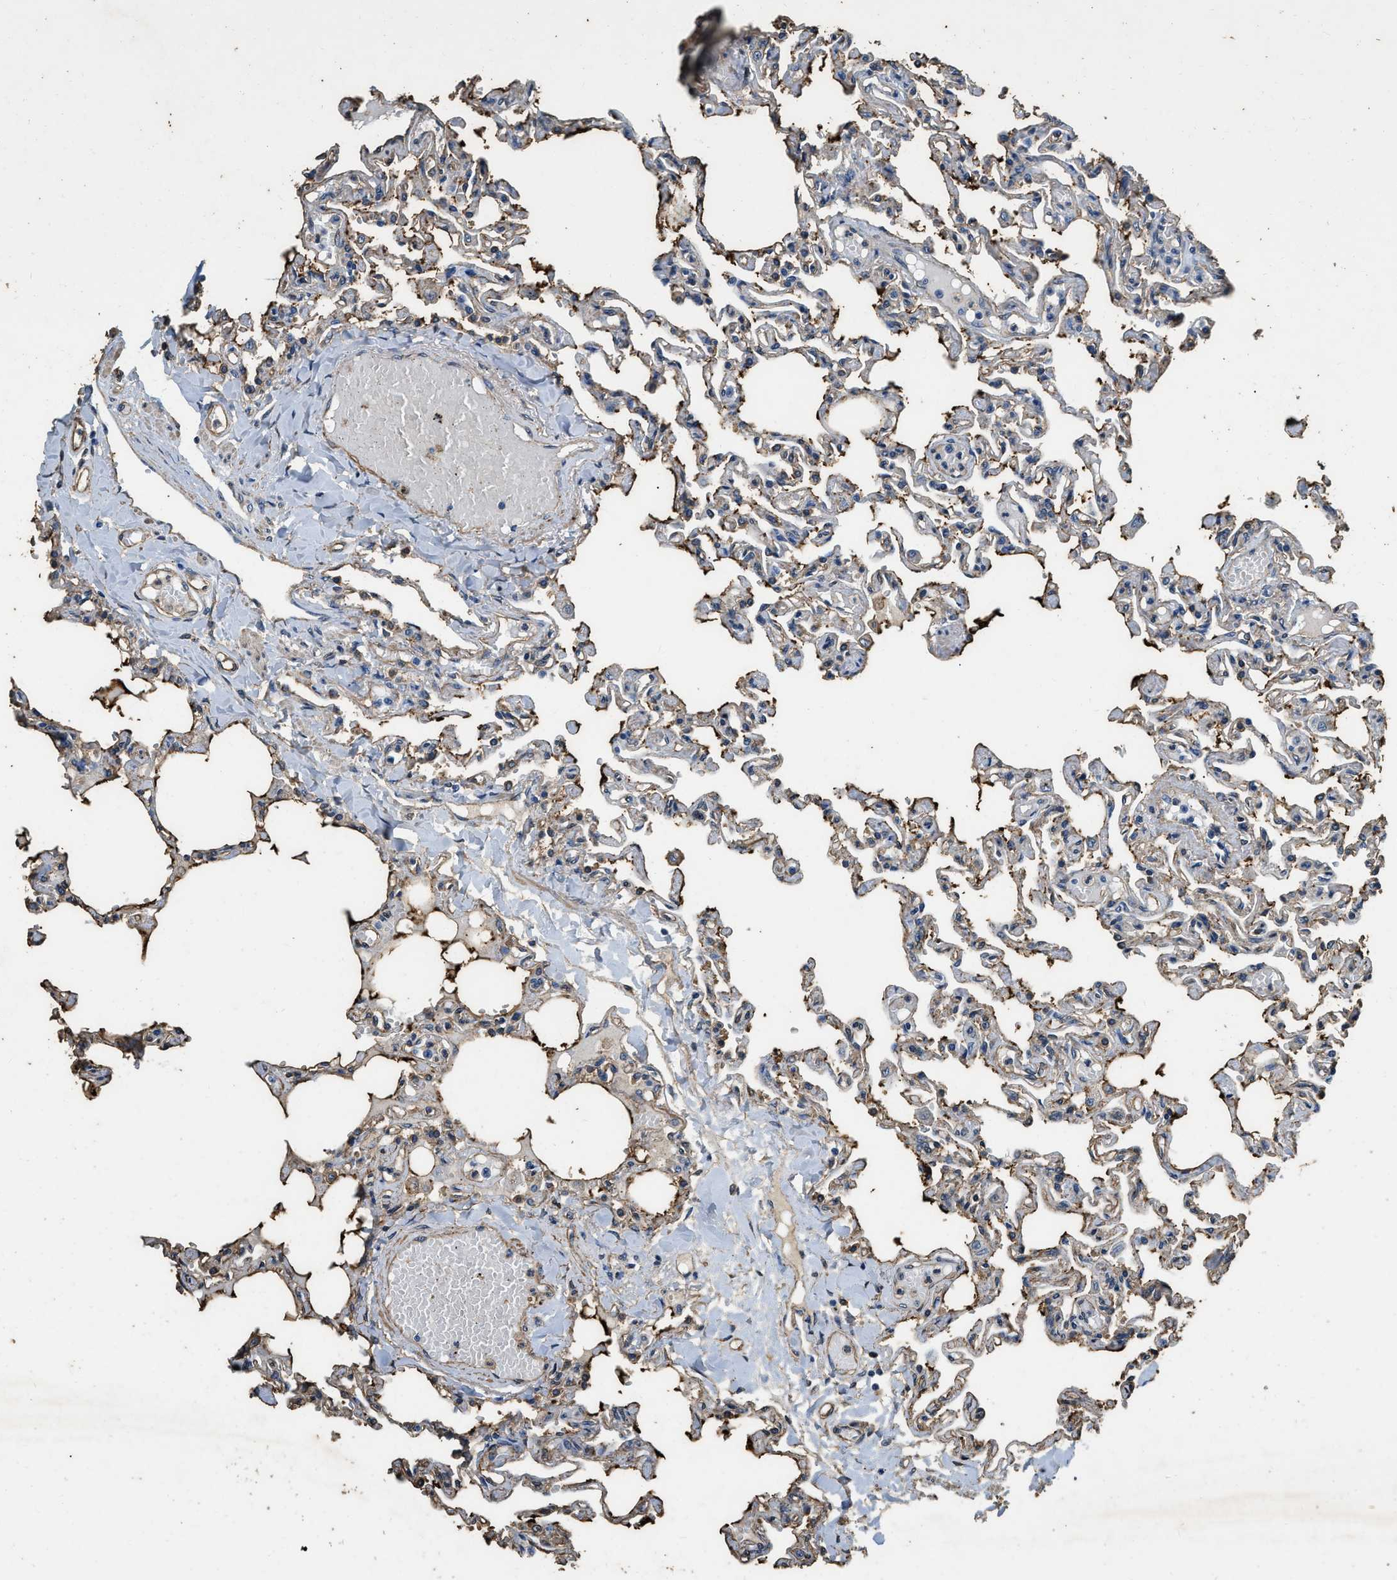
{"staining": {"intensity": "weak", "quantity": "25%-75%", "location": "cytoplasmic/membranous"}, "tissue": "lung", "cell_type": "Alveolar cells", "image_type": "normal", "snomed": [{"axis": "morphology", "description": "Normal tissue, NOS"}, {"axis": "topography", "description": "Lung"}], "caption": "Immunohistochemical staining of benign human lung demonstrates 25%-75% levels of weak cytoplasmic/membranous protein positivity in about 25%-75% of alveolar cells.", "gene": "MIB1", "patient": {"sex": "male", "age": 21}}